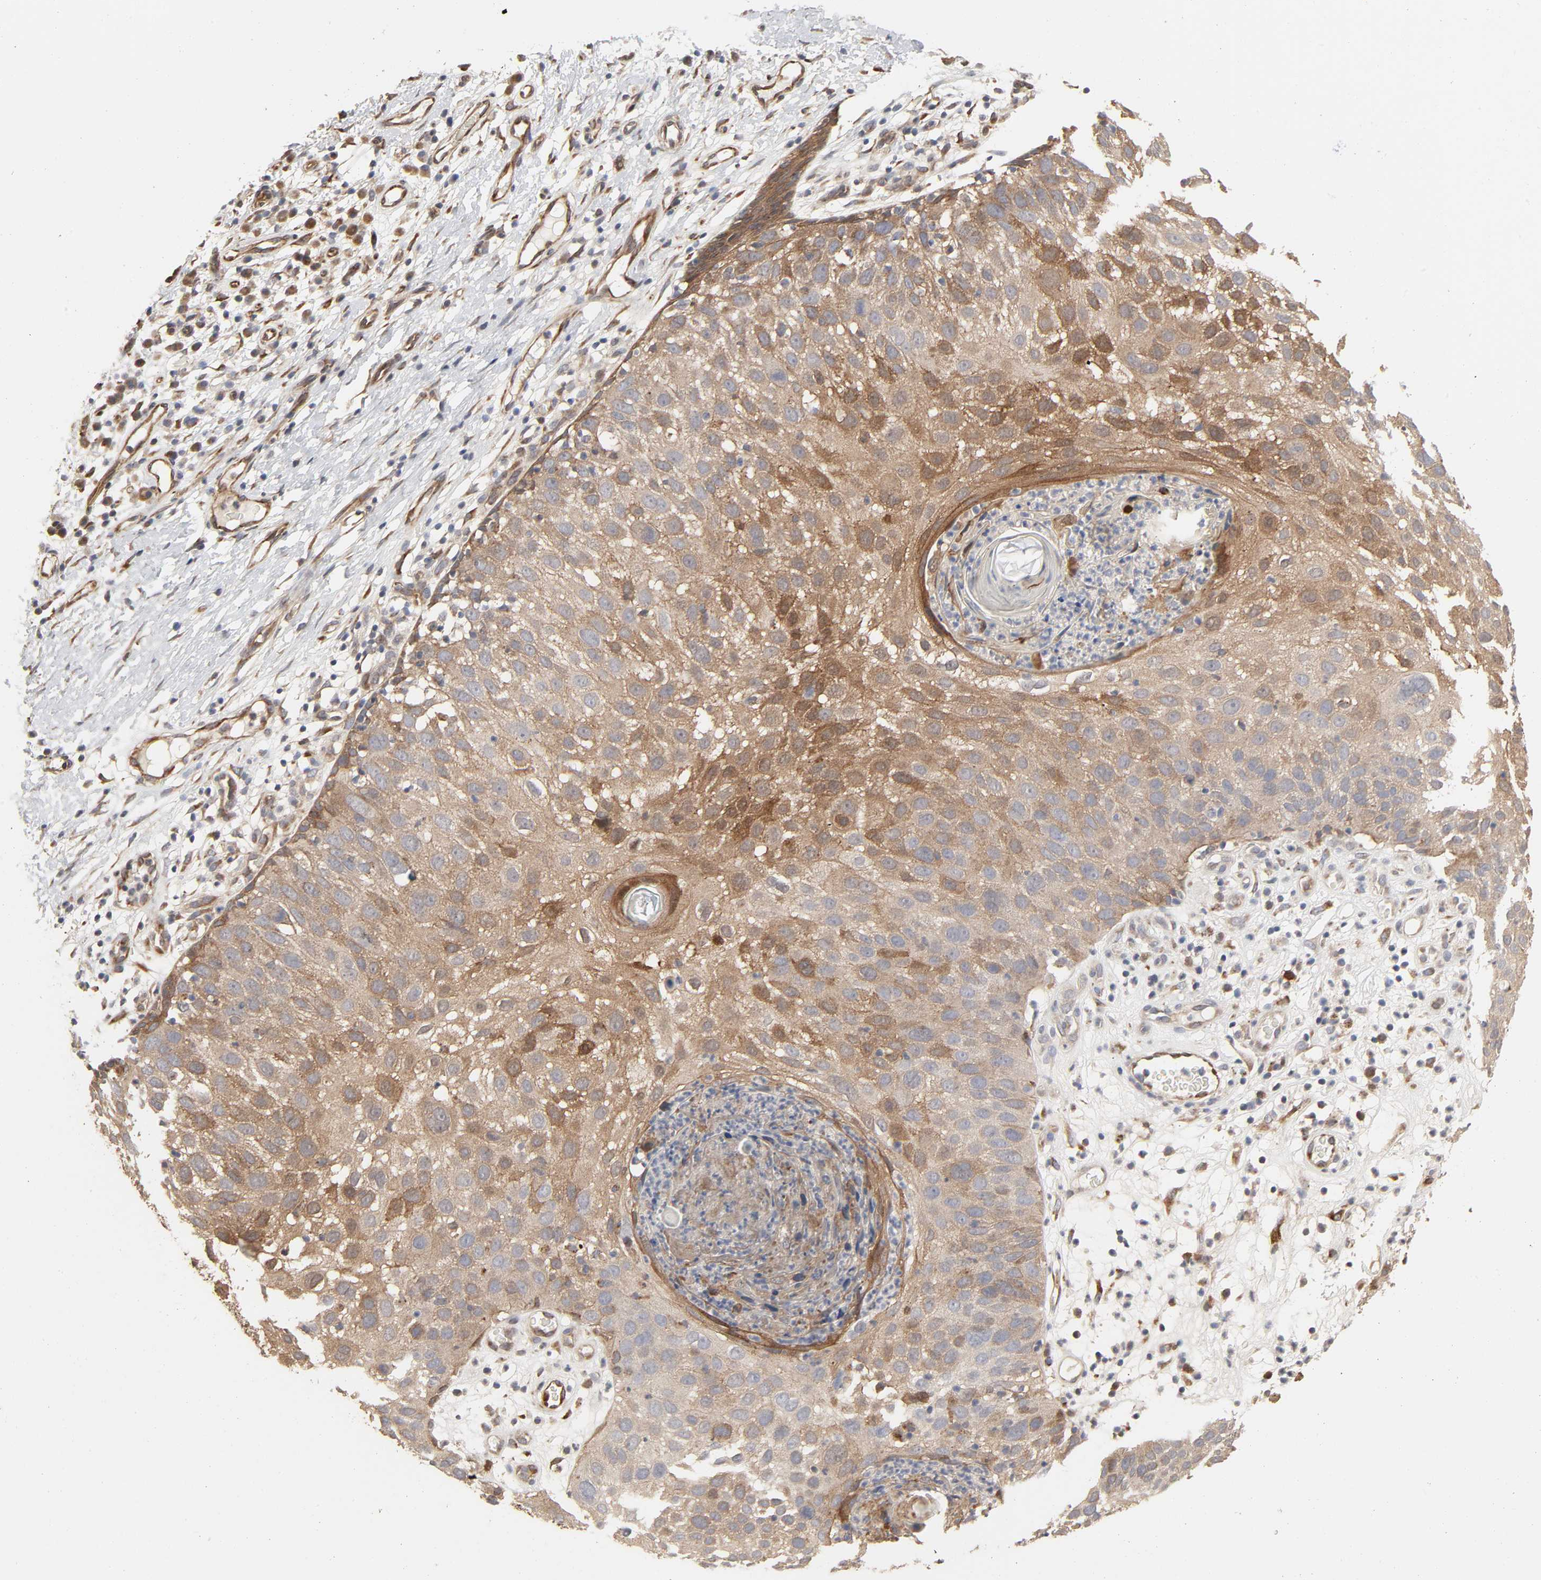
{"staining": {"intensity": "moderate", "quantity": ">75%", "location": "cytoplasmic/membranous"}, "tissue": "skin cancer", "cell_type": "Tumor cells", "image_type": "cancer", "snomed": [{"axis": "morphology", "description": "Squamous cell carcinoma, NOS"}, {"axis": "topography", "description": "Skin"}], "caption": "Immunohistochemical staining of human skin cancer (squamous cell carcinoma) demonstrates medium levels of moderate cytoplasmic/membranous protein positivity in approximately >75% of tumor cells.", "gene": "NDRG2", "patient": {"sex": "male", "age": 87}}